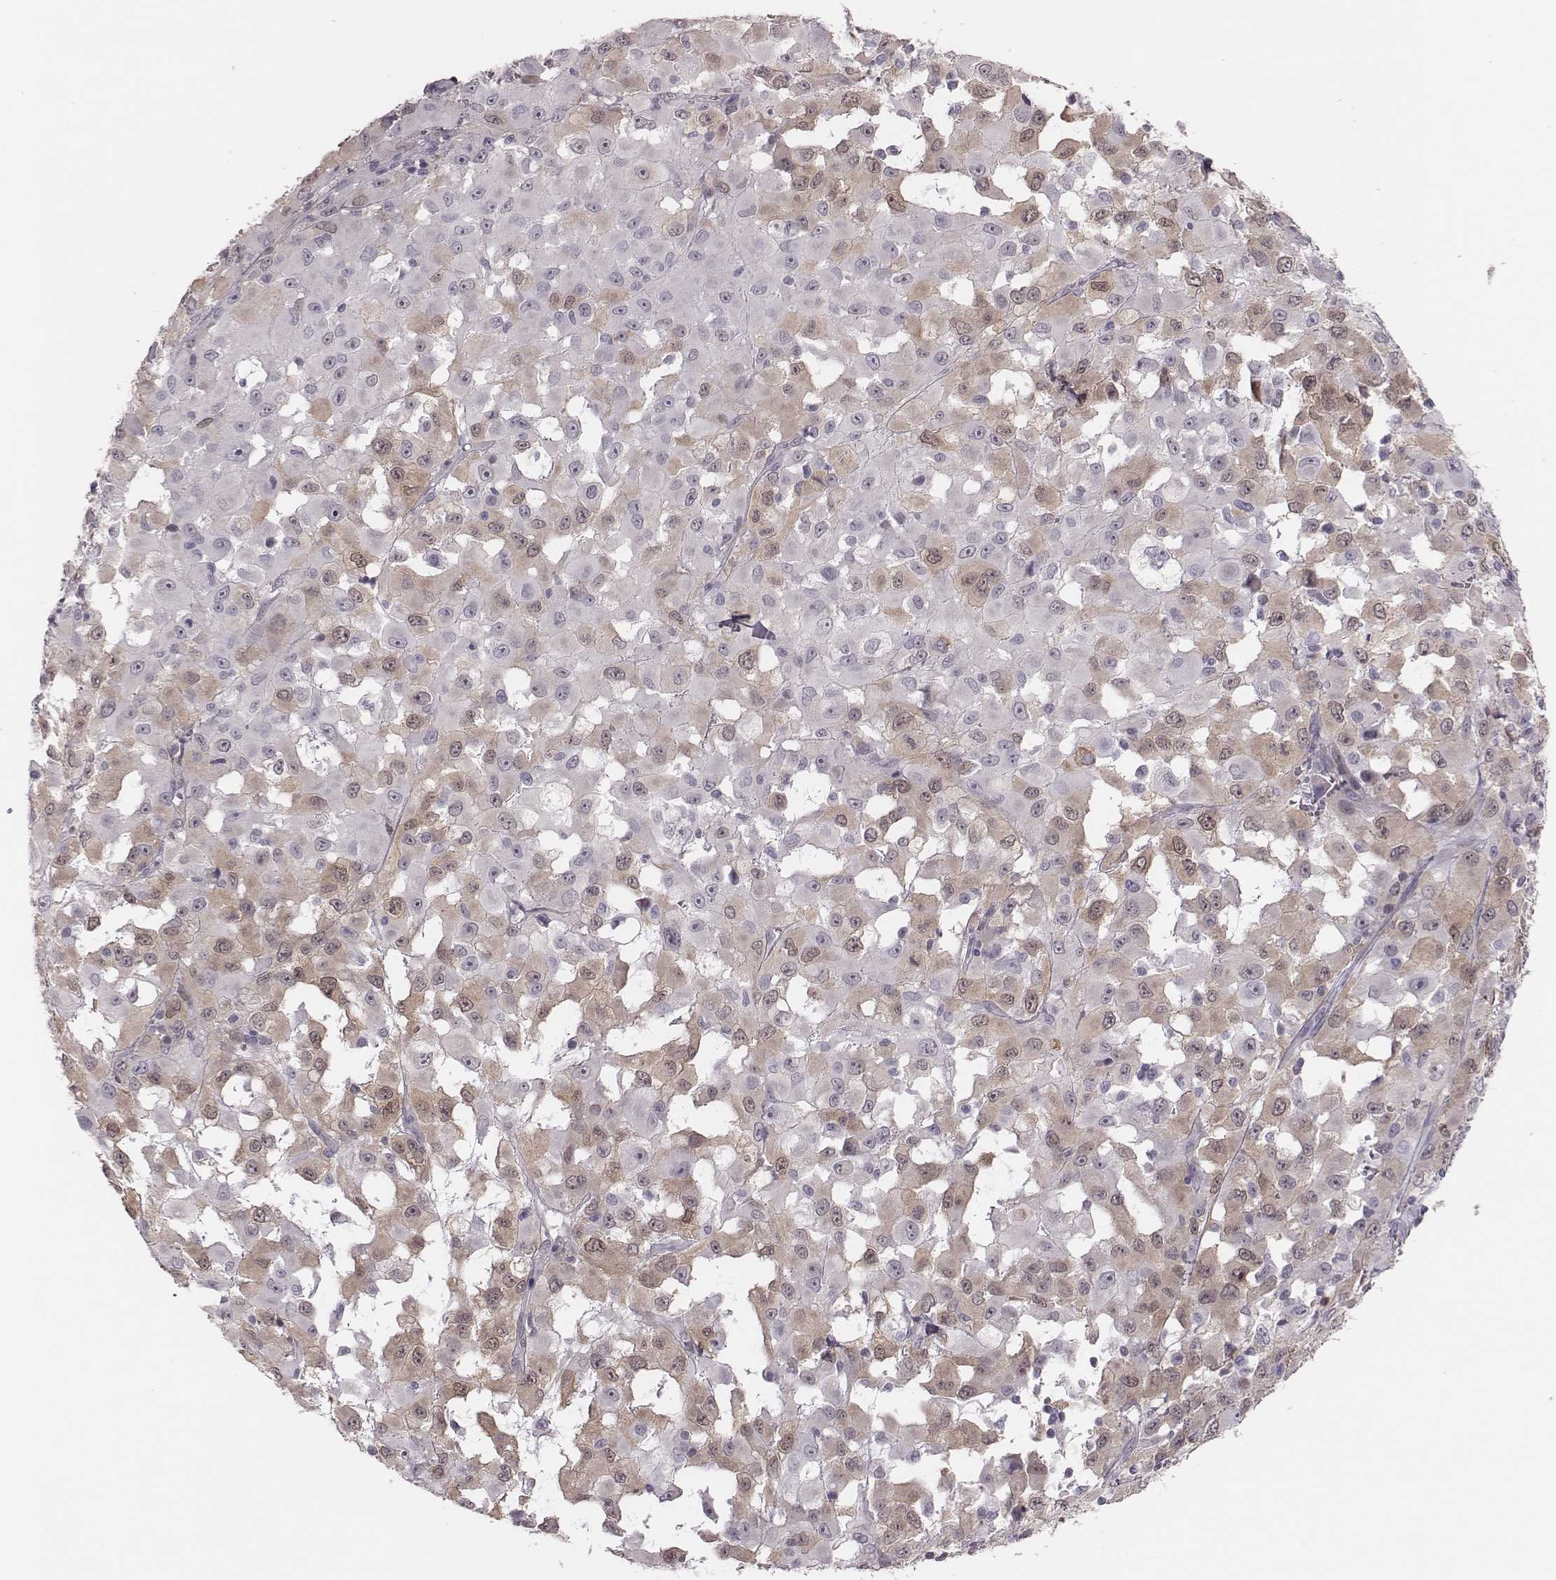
{"staining": {"intensity": "weak", "quantity": "25%-75%", "location": "cytoplasmic/membranous"}, "tissue": "melanoma", "cell_type": "Tumor cells", "image_type": "cancer", "snomed": [{"axis": "morphology", "description": "Malignant melanoma, Metastatic site"}, {"axis": "topography", "description": "Lymph node"}], "caption": "Tumor cells demonstrate low levels of weak cytoplasmic/membranous positivity in approximately 25%-75% of cells in melanoma.", "gene": "PBK", "patient": {"sex": "male", "age": 50}}